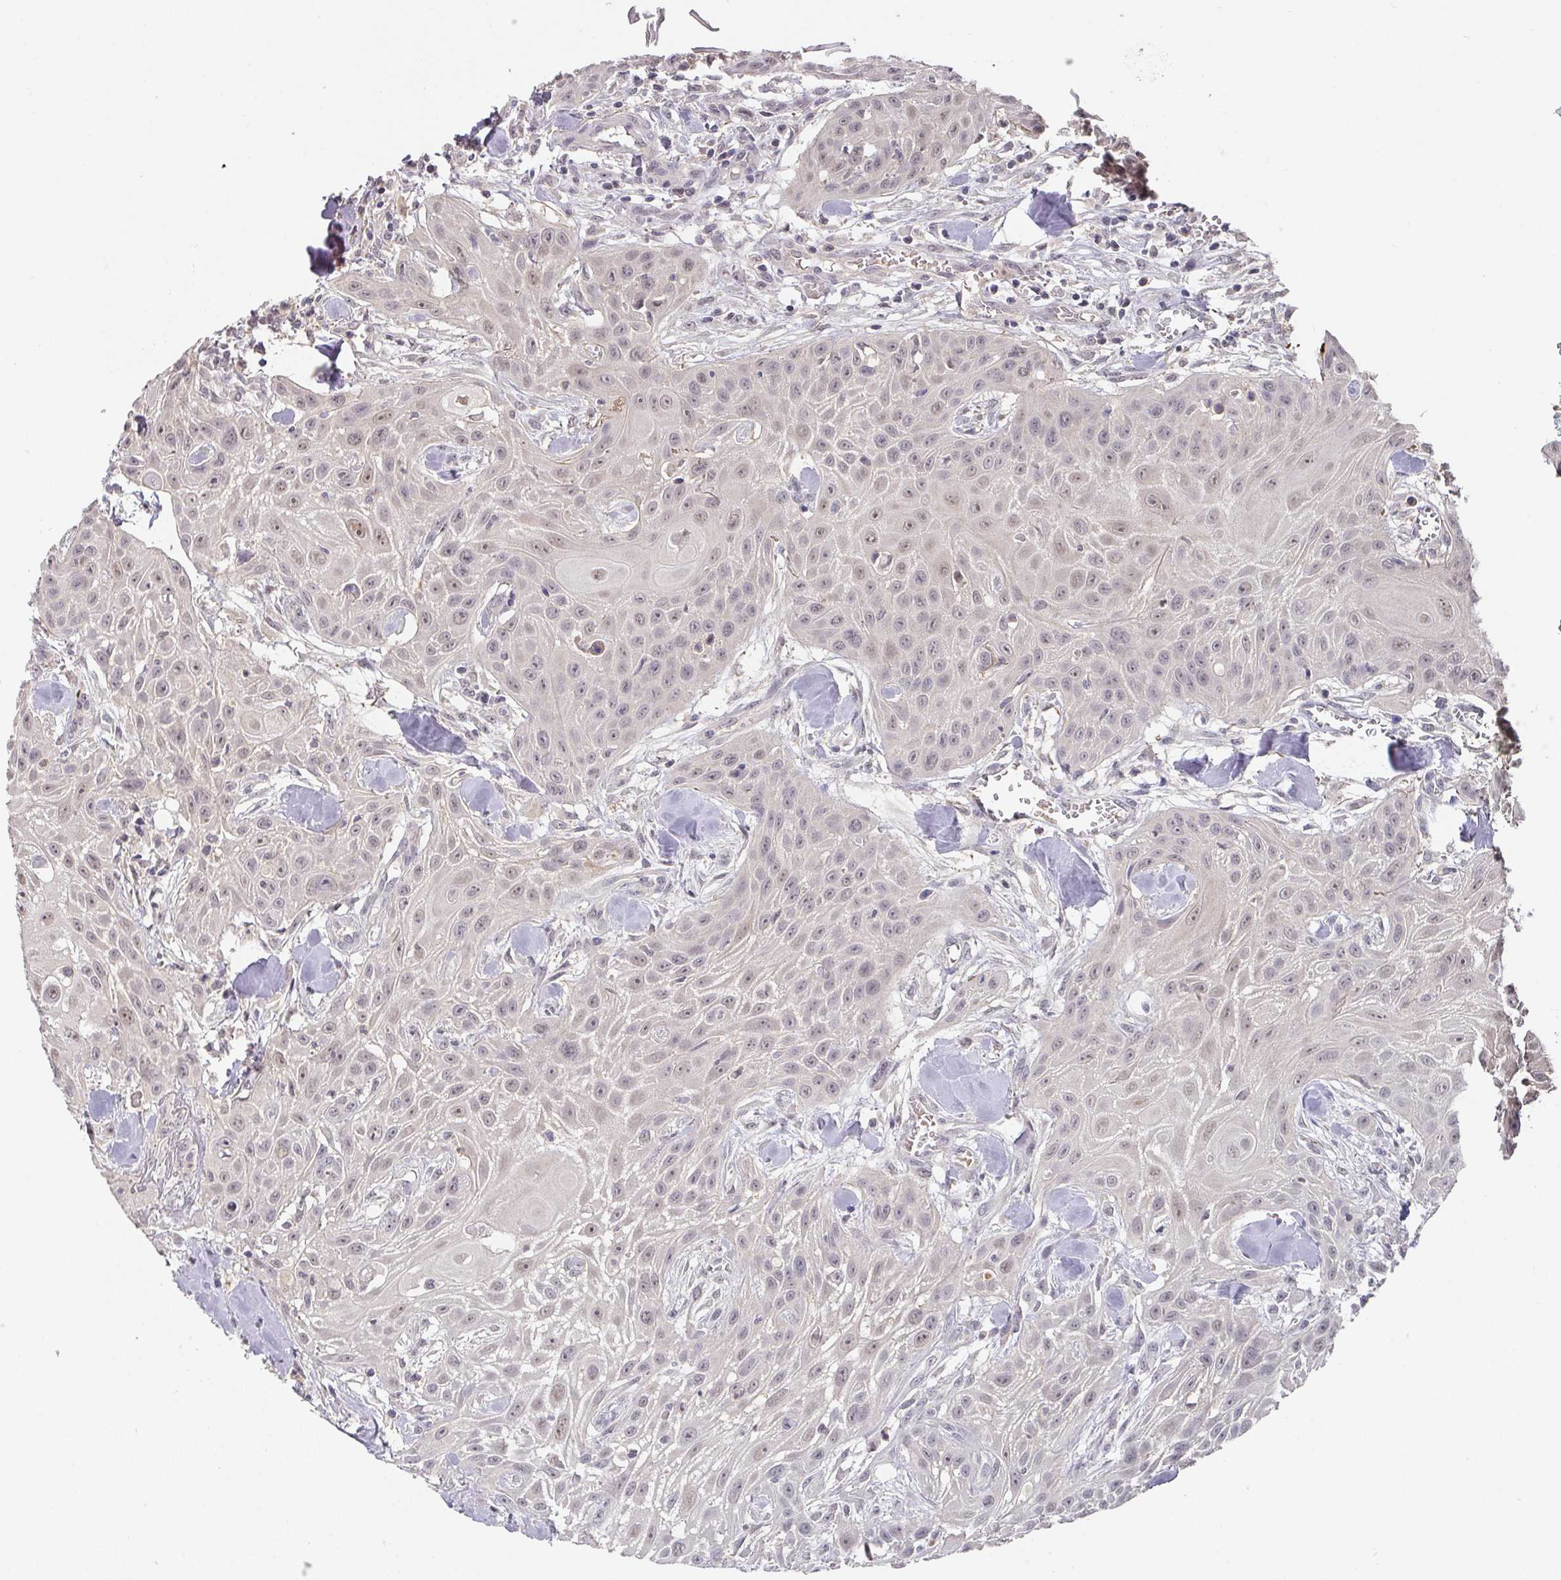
{"staining": {"intensity": "weak", "quantity": ">75%", "location": "nuclear"}, "tissue": "head and neck cancer", "cell_type": "Tumor cells", "image_type": "cancer", "snomed": [{"axis": "morphology", "description": "Squamous cell carcinoma, NOS"}, {"axis": "topography", "description": "Lymph node"}, {"axis": "topography", "description": "Salivary gland"}, {"axis": "topography", "description": "Head-Neck"}], "caption": "A histopathology image of head and neck squamous cell carcinoma stained for a protein reveals weak nuclear brown staining in tumor cells. (Brightfield microscopy of DAB IHC at high magnification).", "gene": "FOXN4", "patient": {"sex": "female", "age": 74}}